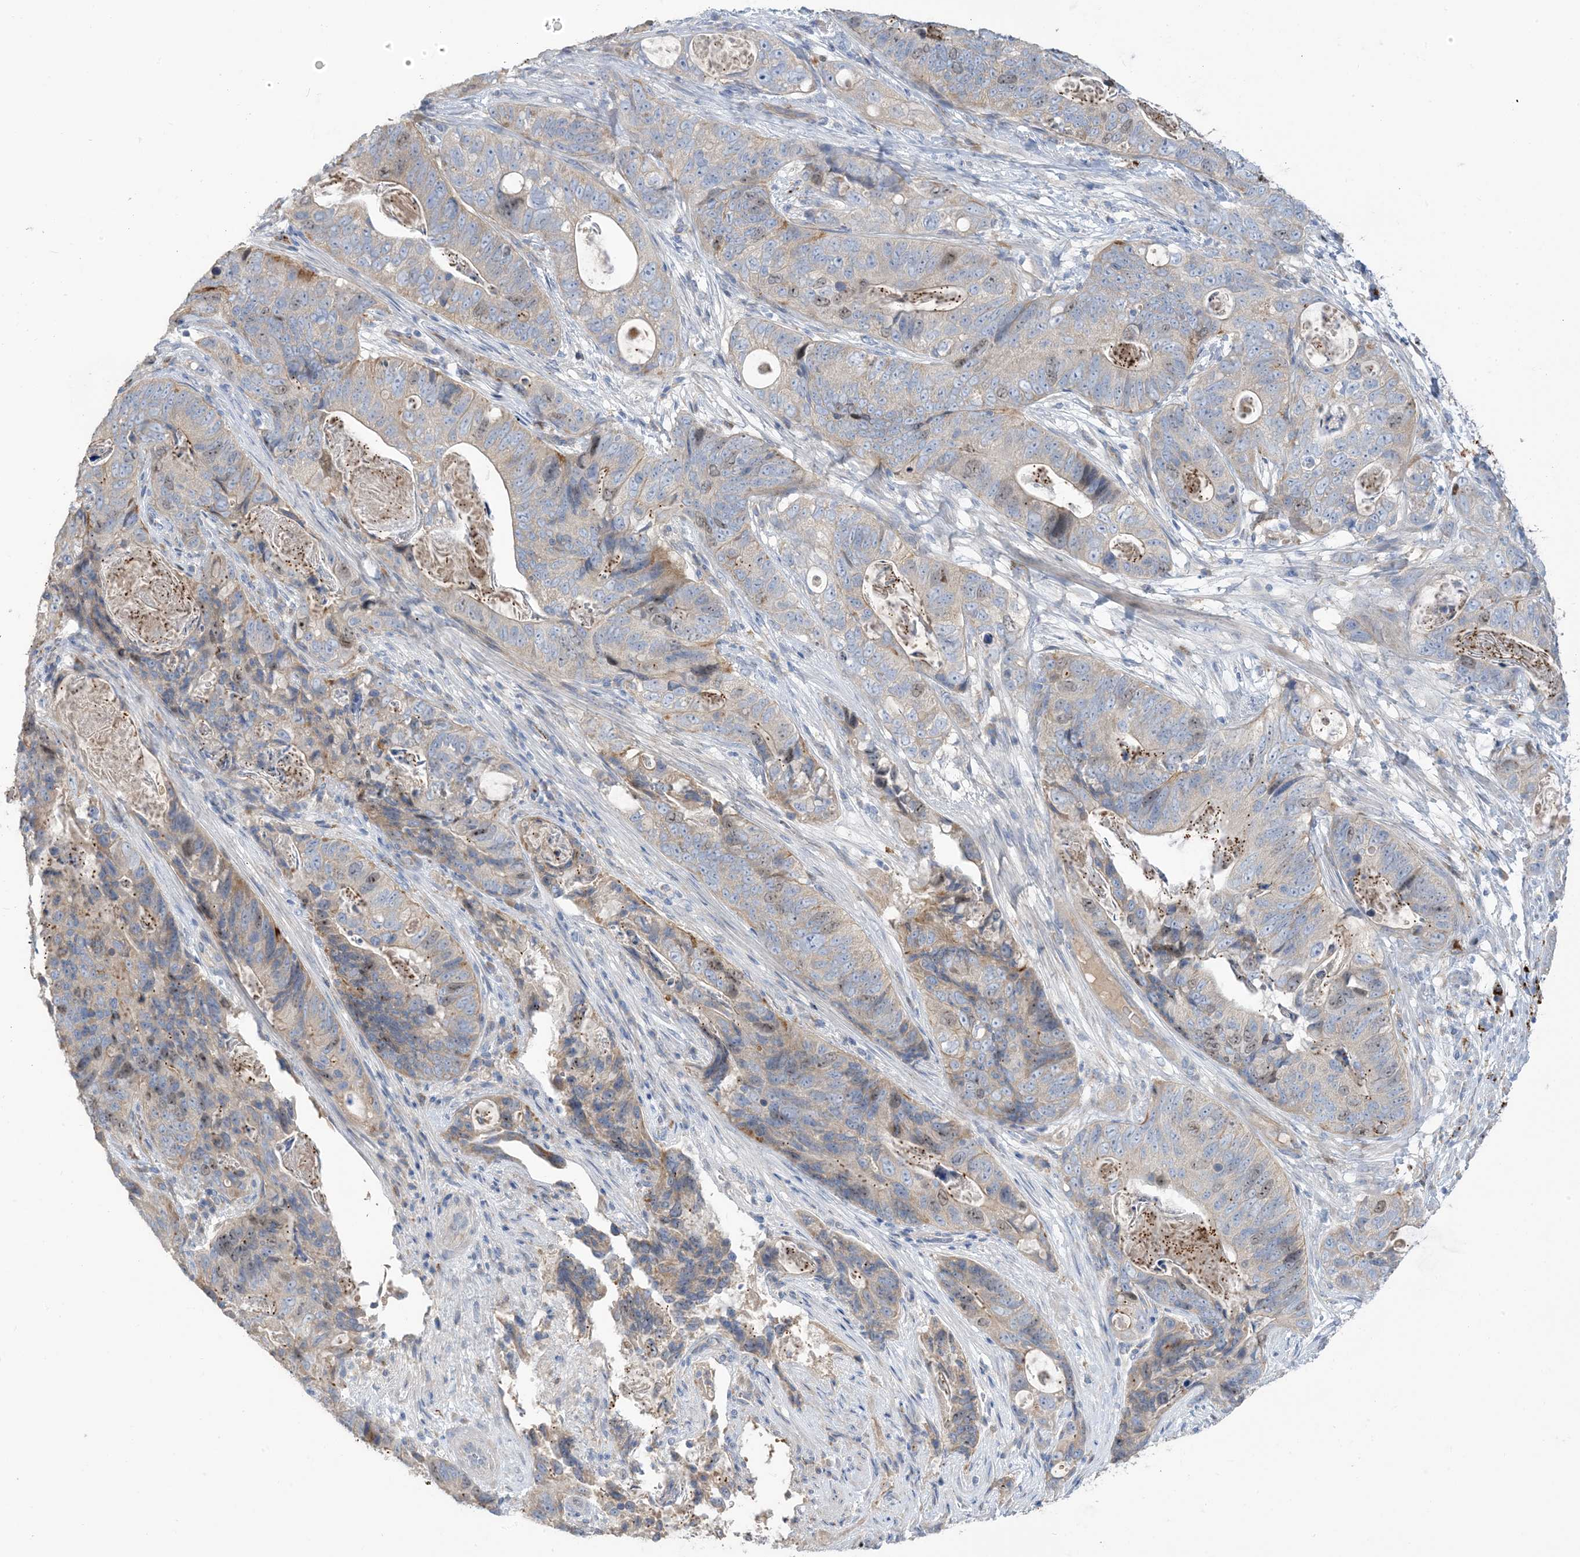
{"staining": {"intensity": "negative", "quantity": "none", "location": "none"}, "tissue": "stomach cancer", "cell_type": "Tumor cells", "image_type": "cancer", "snomed": [{"axis": "morphology", "description": "Normal tissue, NOS"}, {"axis": "morphology", "description": "Adenocarcinoma, NOS"}, {"axis": "topography", "description": "Stomach"}], "caption": "Tumor cells show no significant protein staining in adenocarcinoma (stomach).", "gene": "PEAR1", "patient": {"sex": "female", "age": 89}}